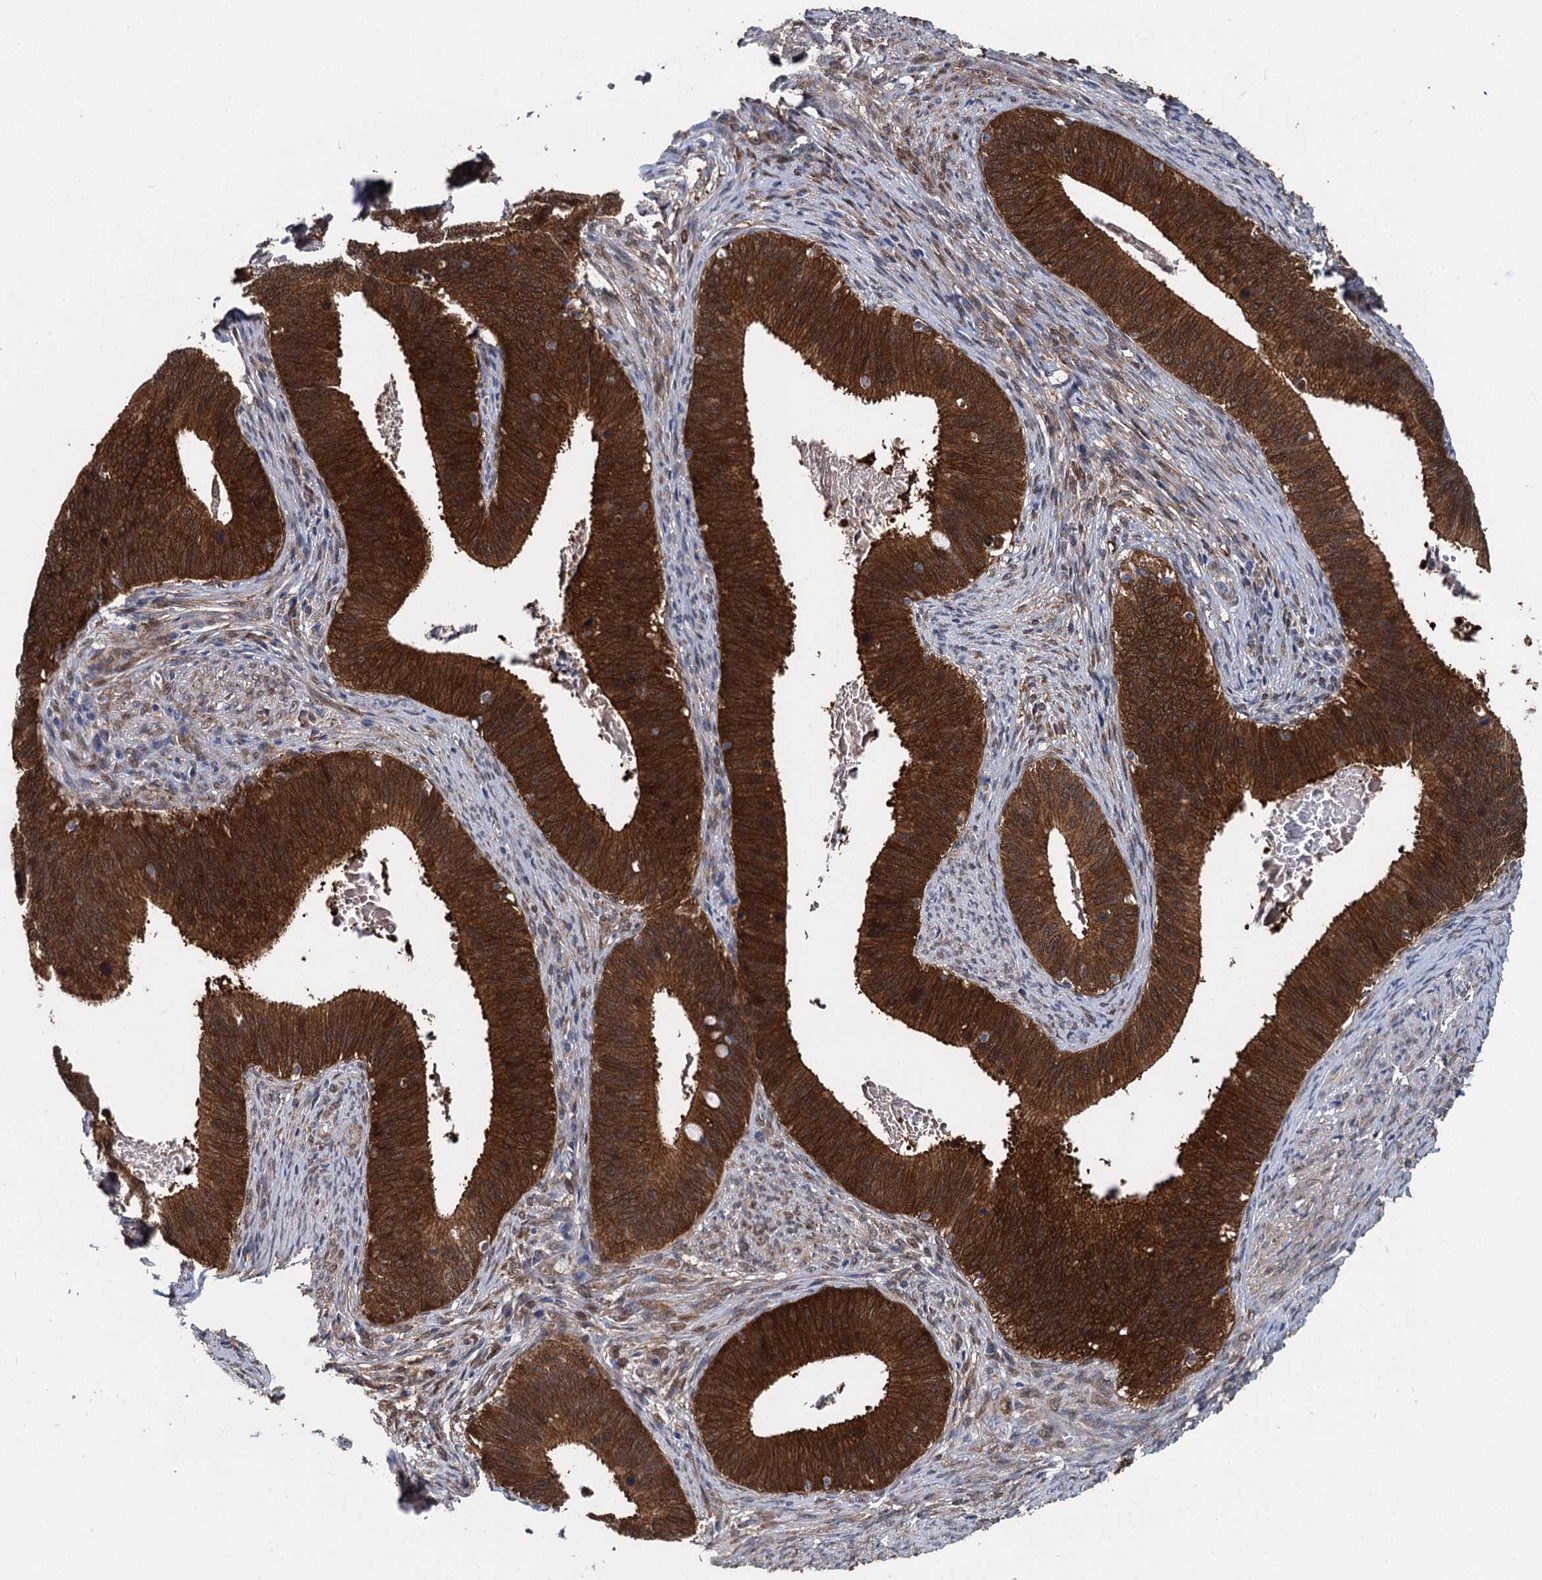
{"staining": {"intensity": "strong", "quantity": ">75%", "location": "cytoplasmic/membranous"}, "tissue": "cervical cancer", "cell_type": "Tumor cells", "image_type": "cancer", "snomed": [{"axis": "morphology", "description": "Adenocarcinoma, NOS"}, {"axis": "topography", "description": "Cervix"}], "caption": "Cervical cancer (adenocarcinoma) stained for a protein (brown) exhibits strong cytoplasmic/membranous positive expression in about >75% of tumor cells.", "gene": "GSTM3", "patient": {"sex": "female", "age": 42}}